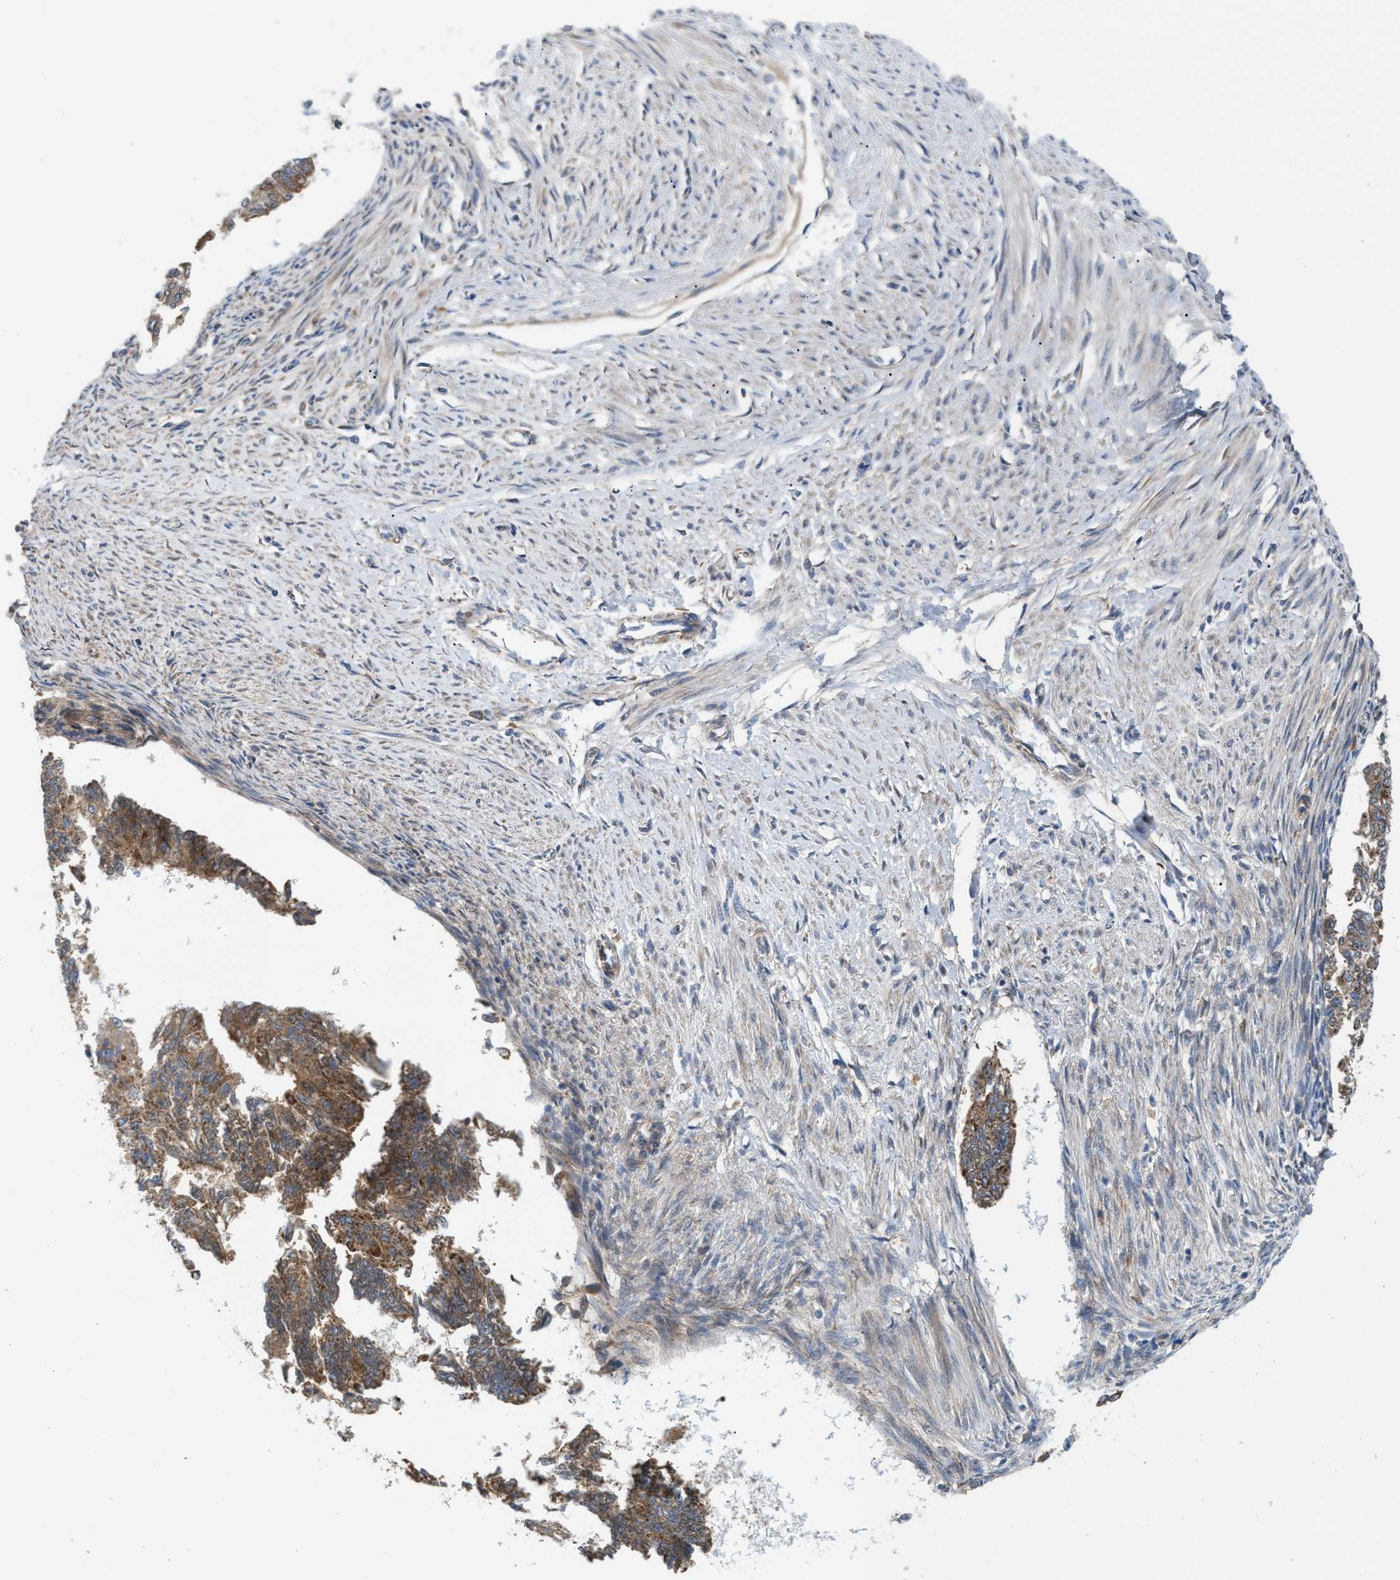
{"staining": {"intensity": "moderate", "quantity": ">75%", "location": "cytoplasmic/membranous"}, "tissue": "endometrial cancer", "cell_type": "Tumor cells", "image_type": "cancer", "snomed": [{"axis": "morphology", "description": "Adenocarcinoma, NOS"}, {"axis": "topography", "description": "Endometrium"}], "caption": "Human endometrial cancer (adenocarcinoma) stained with a protein marker shows moderate staining in tumor cells.", "gene": "PMPCA", "patient": {"sex": "female", "age": 32}}